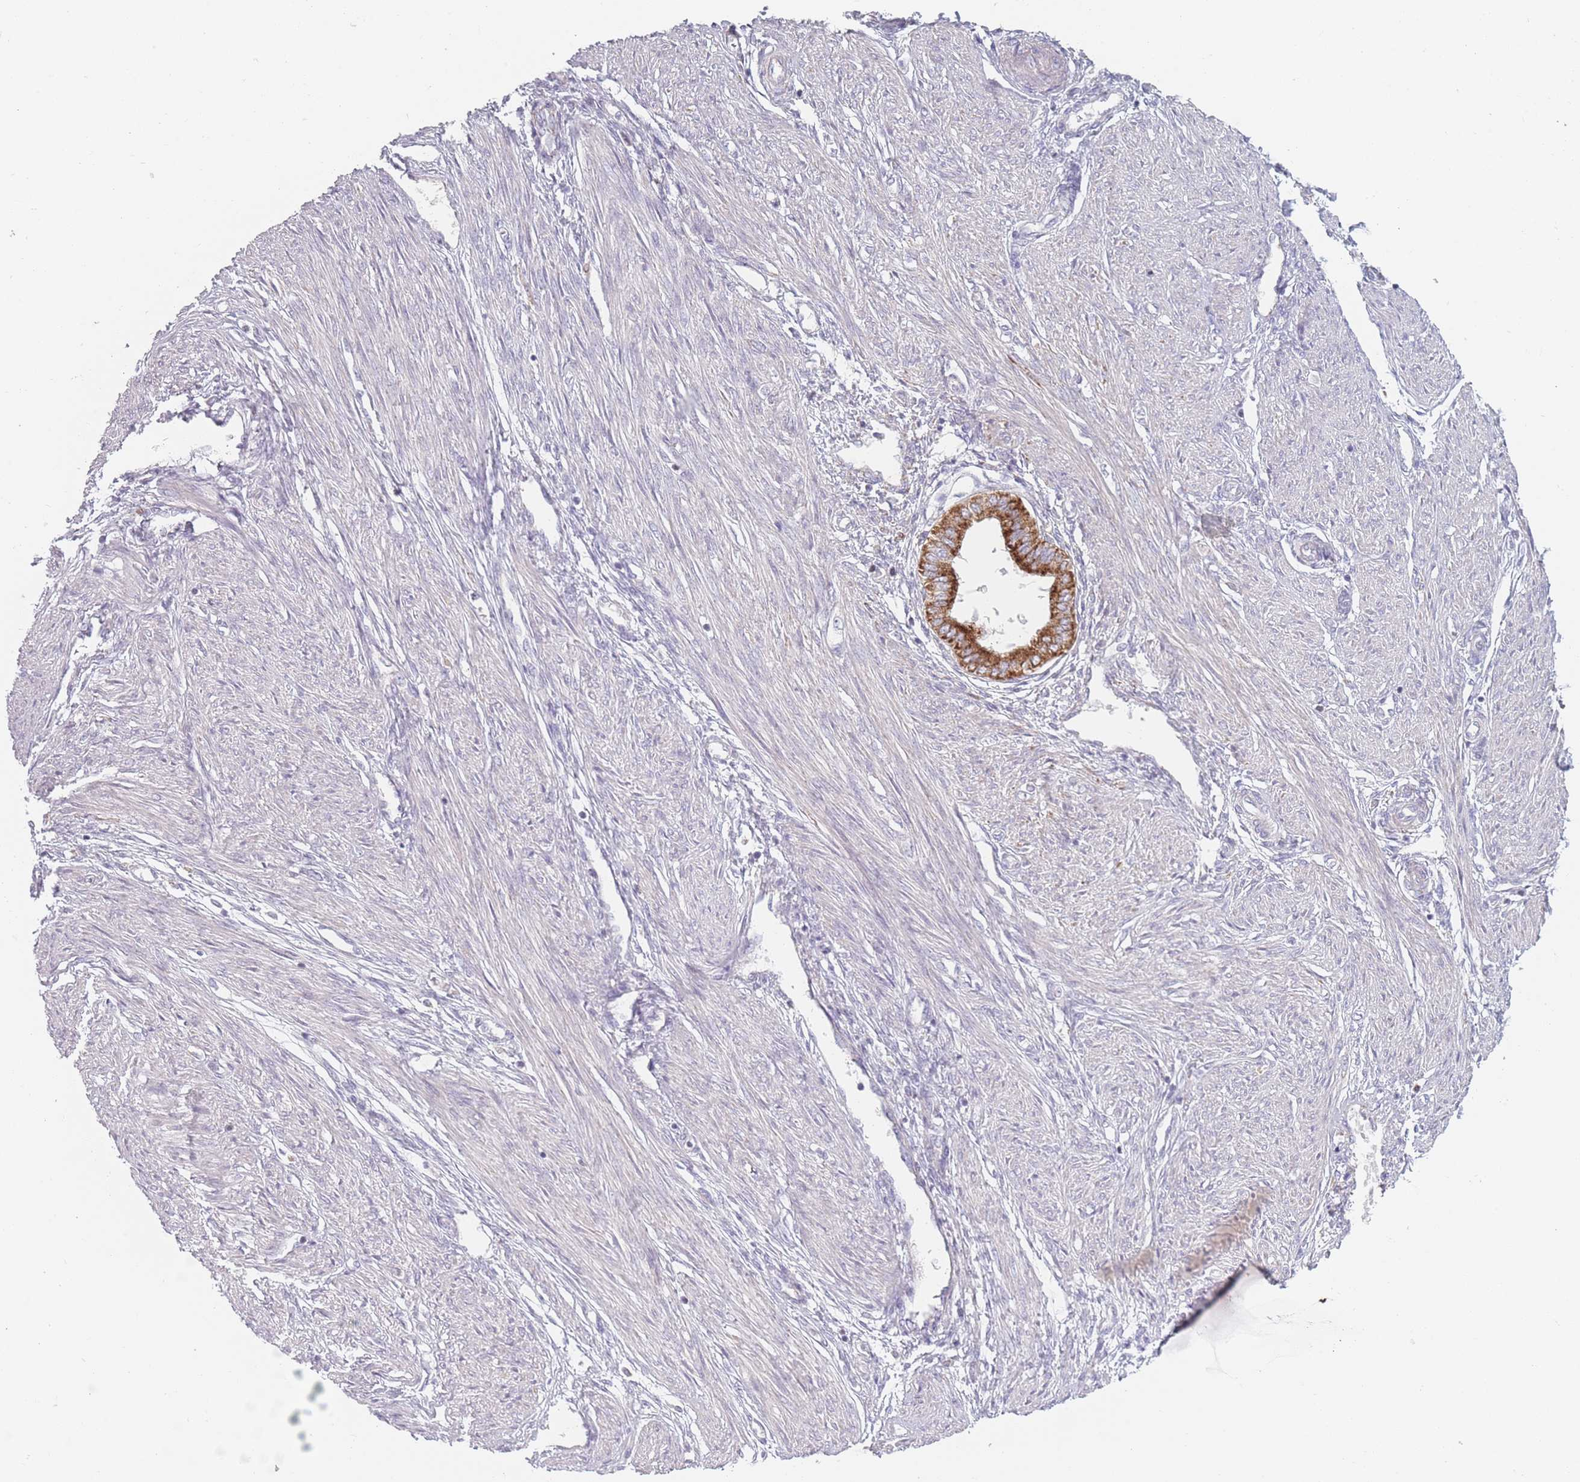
{"staining": {"intensity": "negative", "quantity": "none", "location": "none"}, "tissue": "endometrium", "cell_type": "Cells in endometrial stroma", "image_type": "normal", "snomed": [{"axis": "morphology", "description": "Normal tissue, NOS"}, {"axis": "topography", "description": "Endometrium"}], "caption": "This is a photomicrograph of IHC staining of unremarkable endometrium, which shows no positivity in cells in endometrial stroma. (DAB immunohistochemistry (IHC), high magnification).", "gene": "PEX11B", "patient": {"sex": "female", "age": 53}}